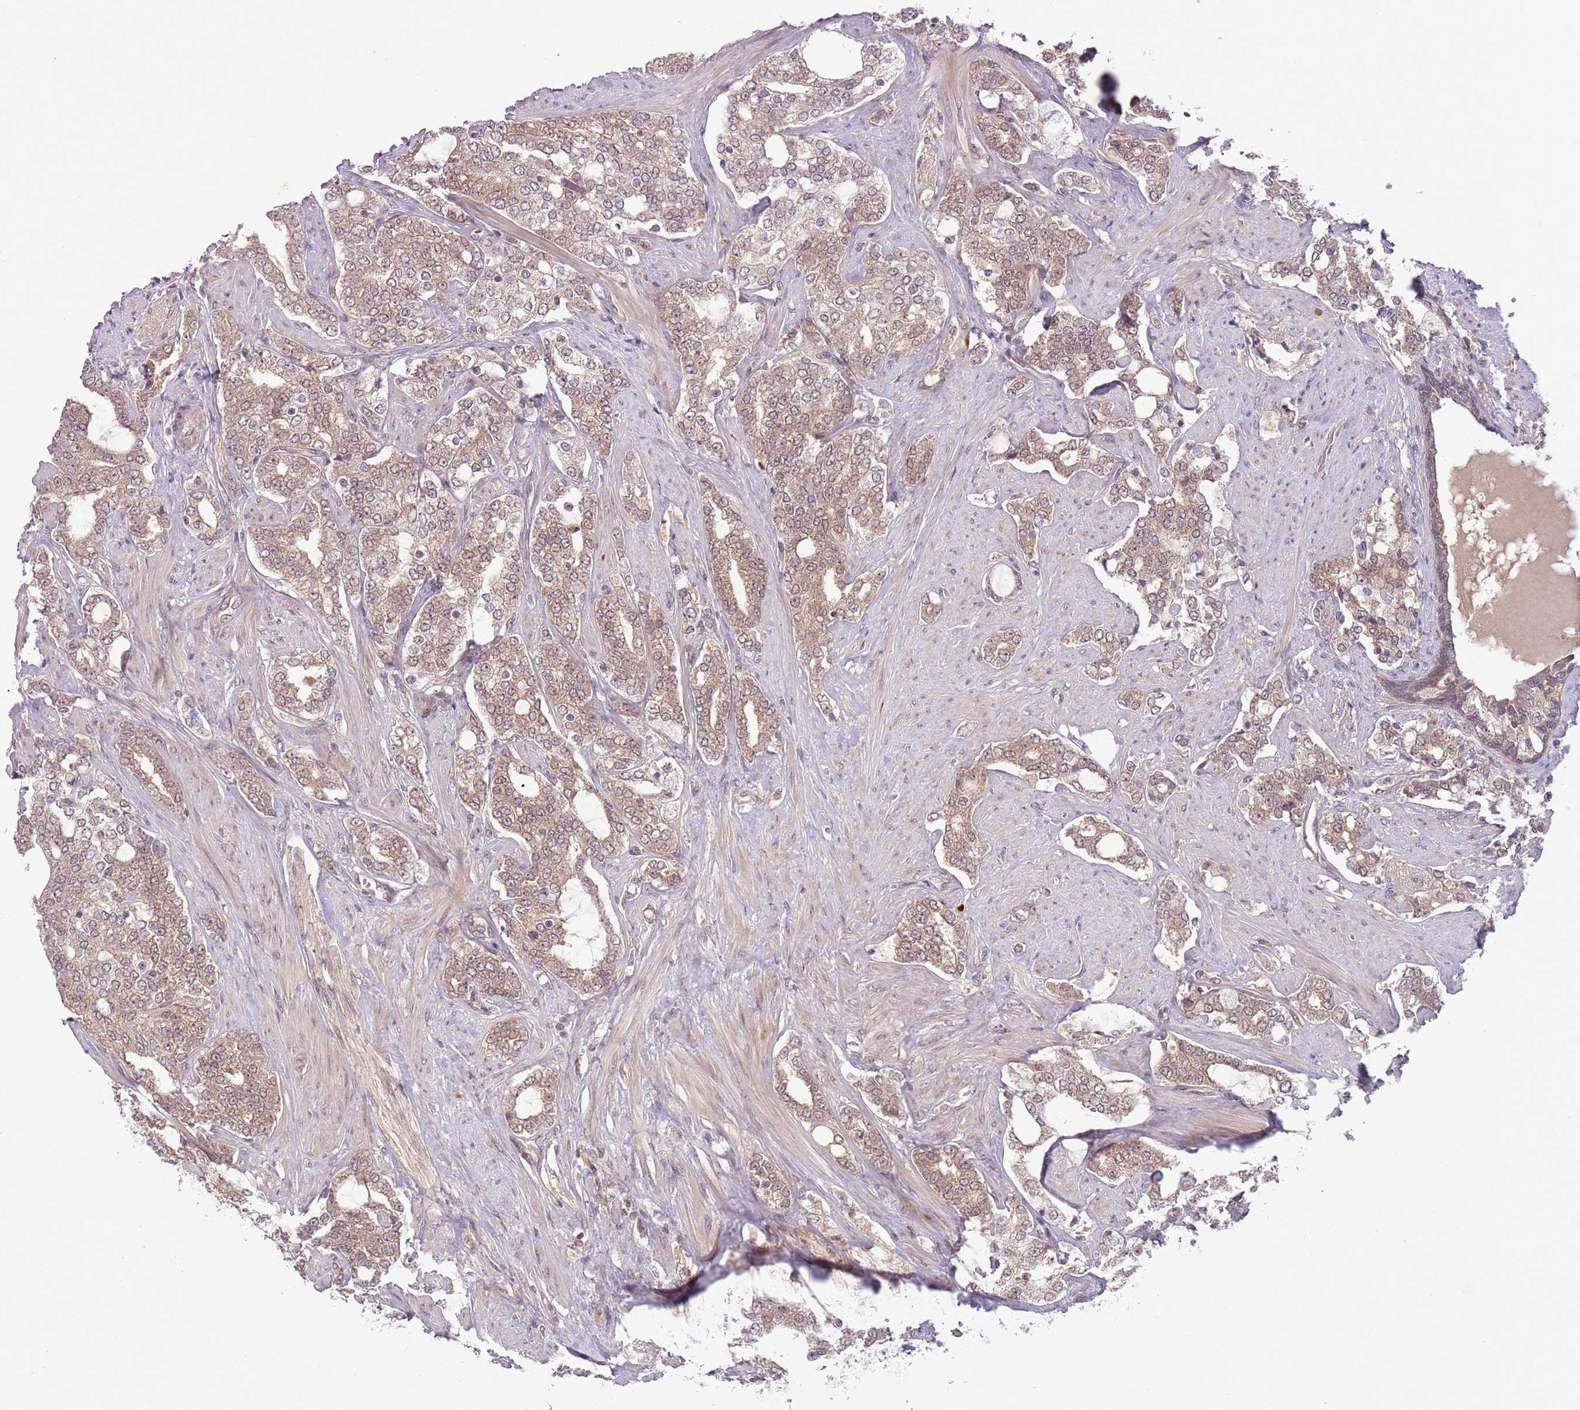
{"staining": {"intensity": "weak", "quantity": ">75%", "location": "cytoplasmic/membranous"}, "tissue": "prostate cancer", "cell_type": "Tumor cells", "image_type": "cancer", "snomed": [{"axis": "morphology", "description": "Adenocarcinoma, High grade"}, {"axis": "topography", "description": "Prostate"}], "caption": "Protein staining reveals weak cytoplasmic/membranous staining in approximately >75% of tumor cells in prostate cancer (high-grade adenocarcinoma).", "gene": "ADAMTS3", "patient": {"sex": "male", "age": 64}}